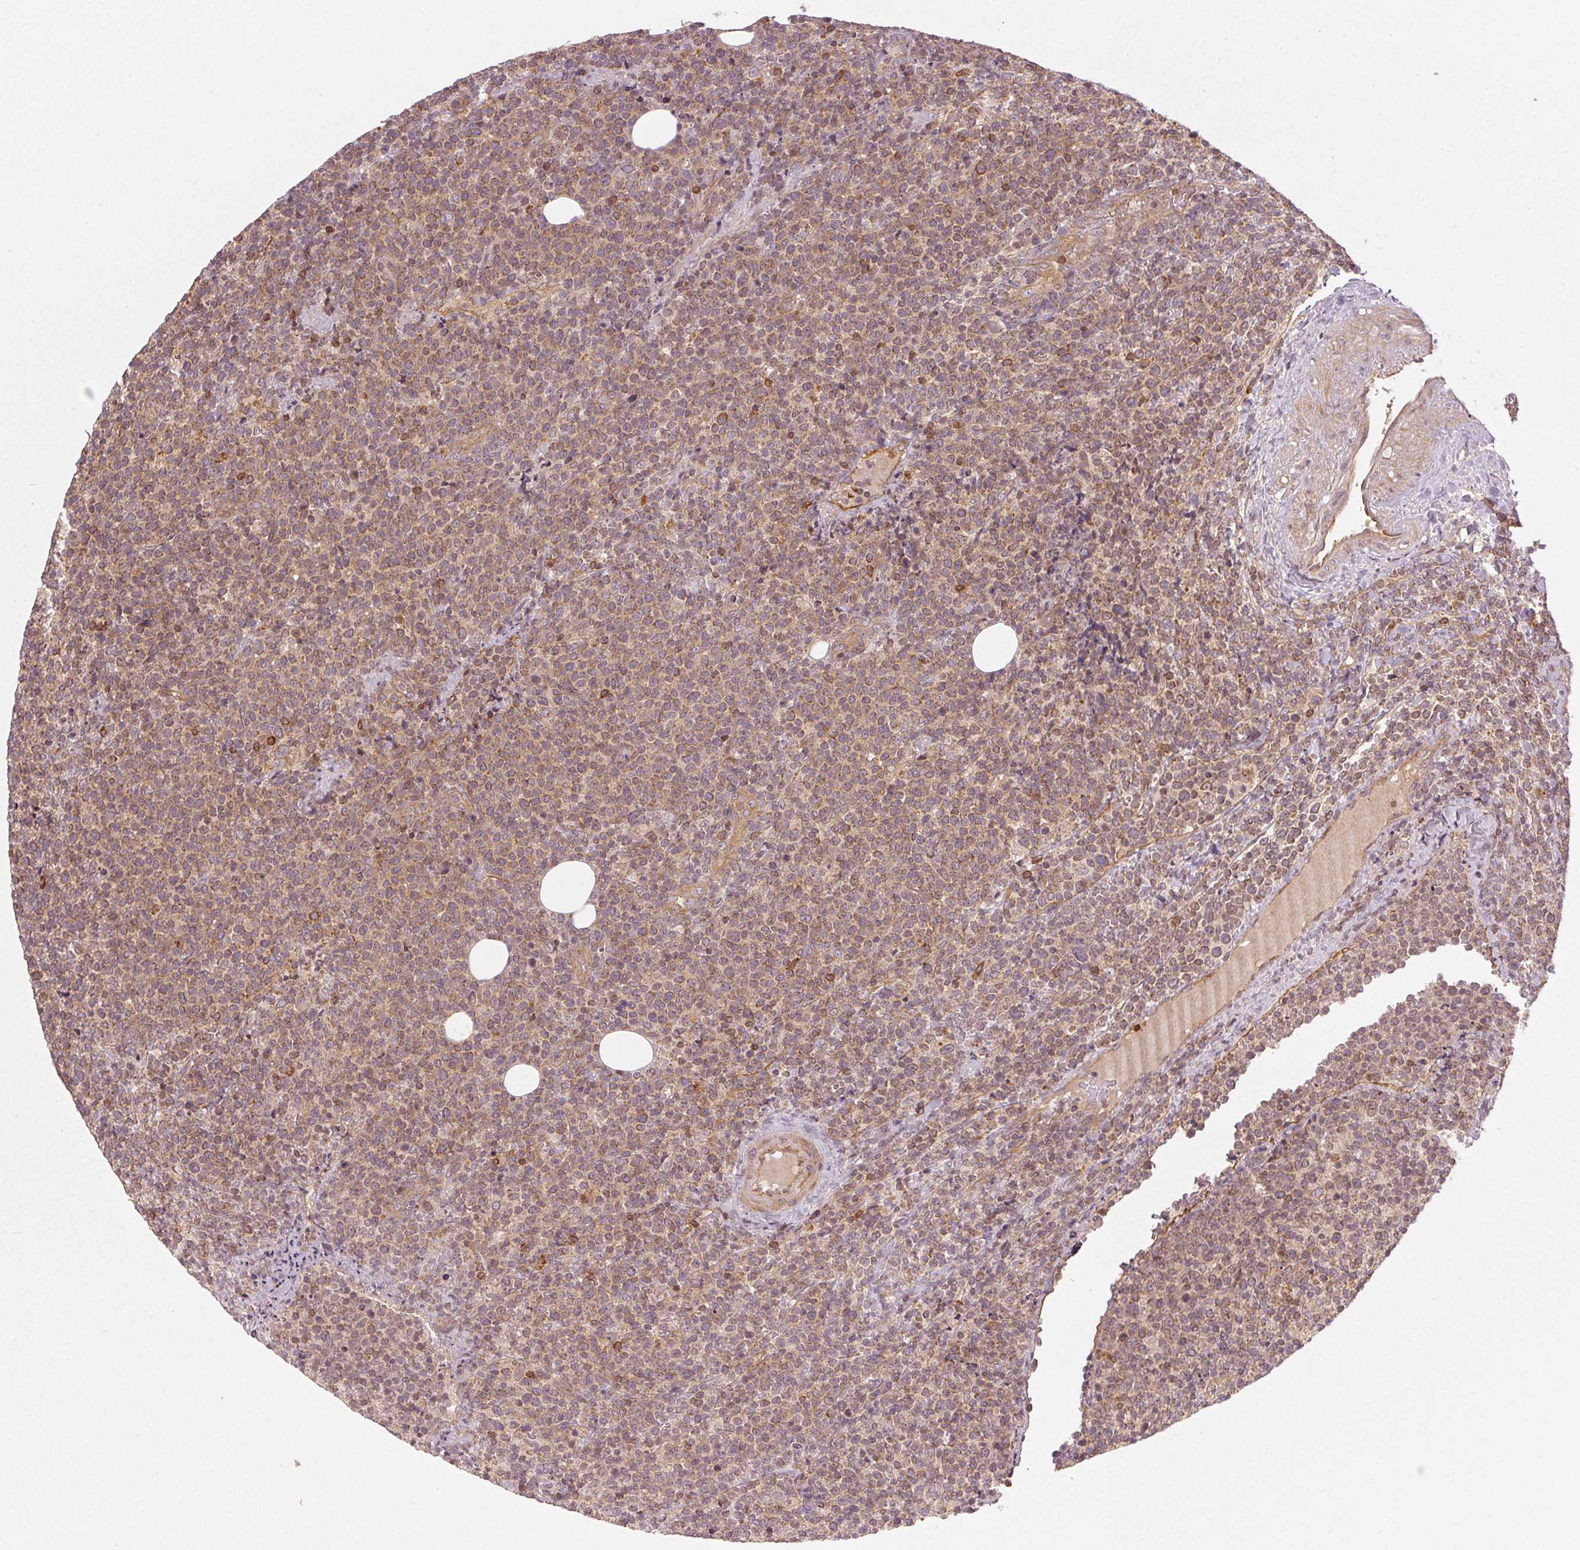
{"staining": {"intensity": "moderate", "quantity": ">75%", "location": "cytoplasmic/membranous"}, "tissue": "lymphoma", "cell_type": "Tumor cells", "image_type": "cancer", "snomed": [{"axis": "morphology", "description": "Malignant lymphoma, non-Hodgkin's type, High grade"}, {"axis": "topography", "description": "Lymph node"}], "caption": "Protein positivity by immunohistochemistry (IHC) shows moderate cytoplasmic/membranous positivity in approximately >75% of tumor cells in malignant lymphoma, non-Hodgkin's type (high-grade).", "gene": "NADK2", "patient": {"sex": "male", "age": 61}}